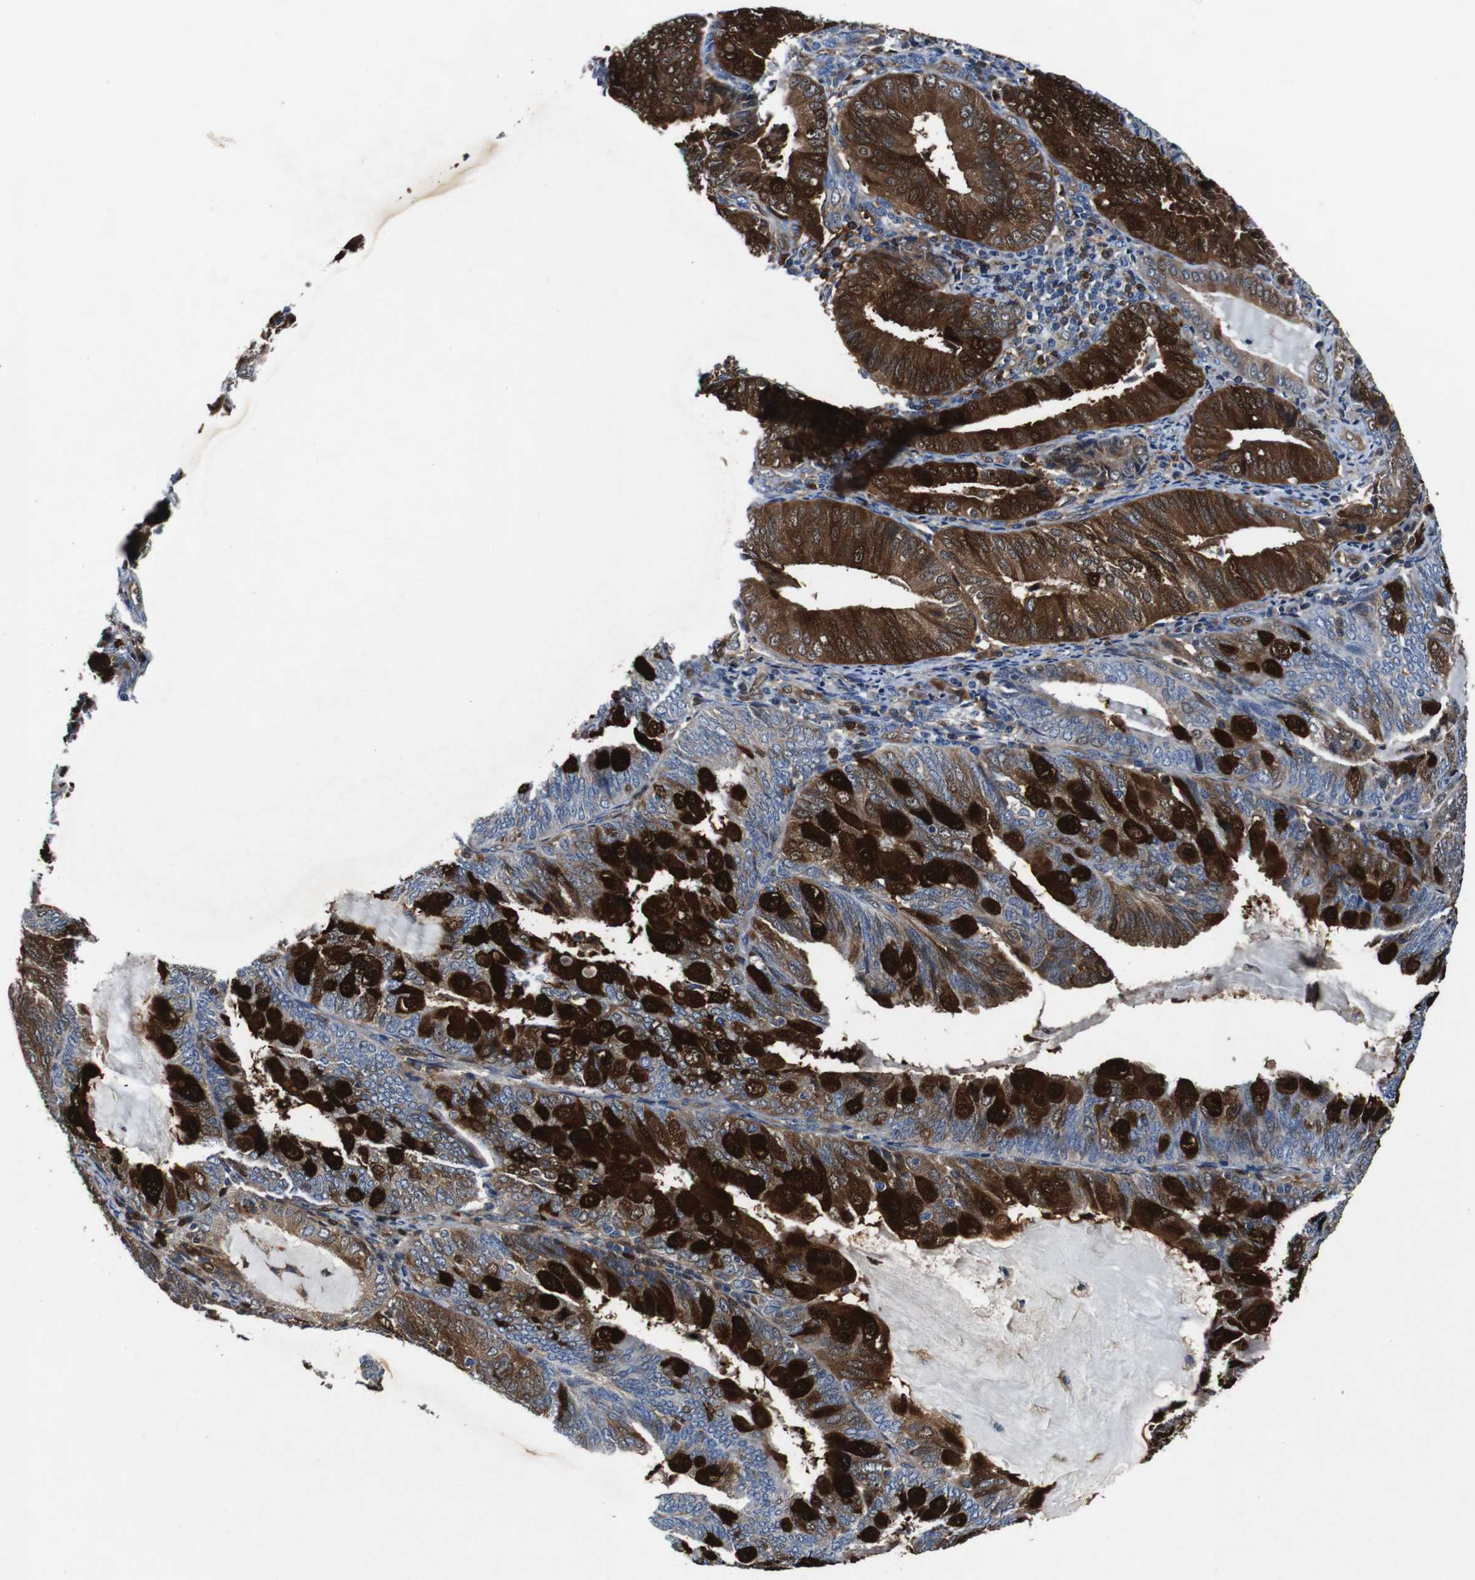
{"staining": {"intensity": "strong", "quantity": "25%-75%", "location": "cytoplasmic/membranous,nuclear"}, "tissue": "endometrial cancer", "cell_type": "Tumor cells", "image_type": "cancer", "snomed": [{"axis": "morphology", "description": "Adenocarcinoma, NOS"}, {"axis": "topography", "description": "Endometrium"}], "caption": "Endometrial cancer (adenocarcinoma) stained with a protein marker demonstrates strong staining in tumor cells.", "gene": "ANXA1", "patient": {"sex": "female", "age": 81}}